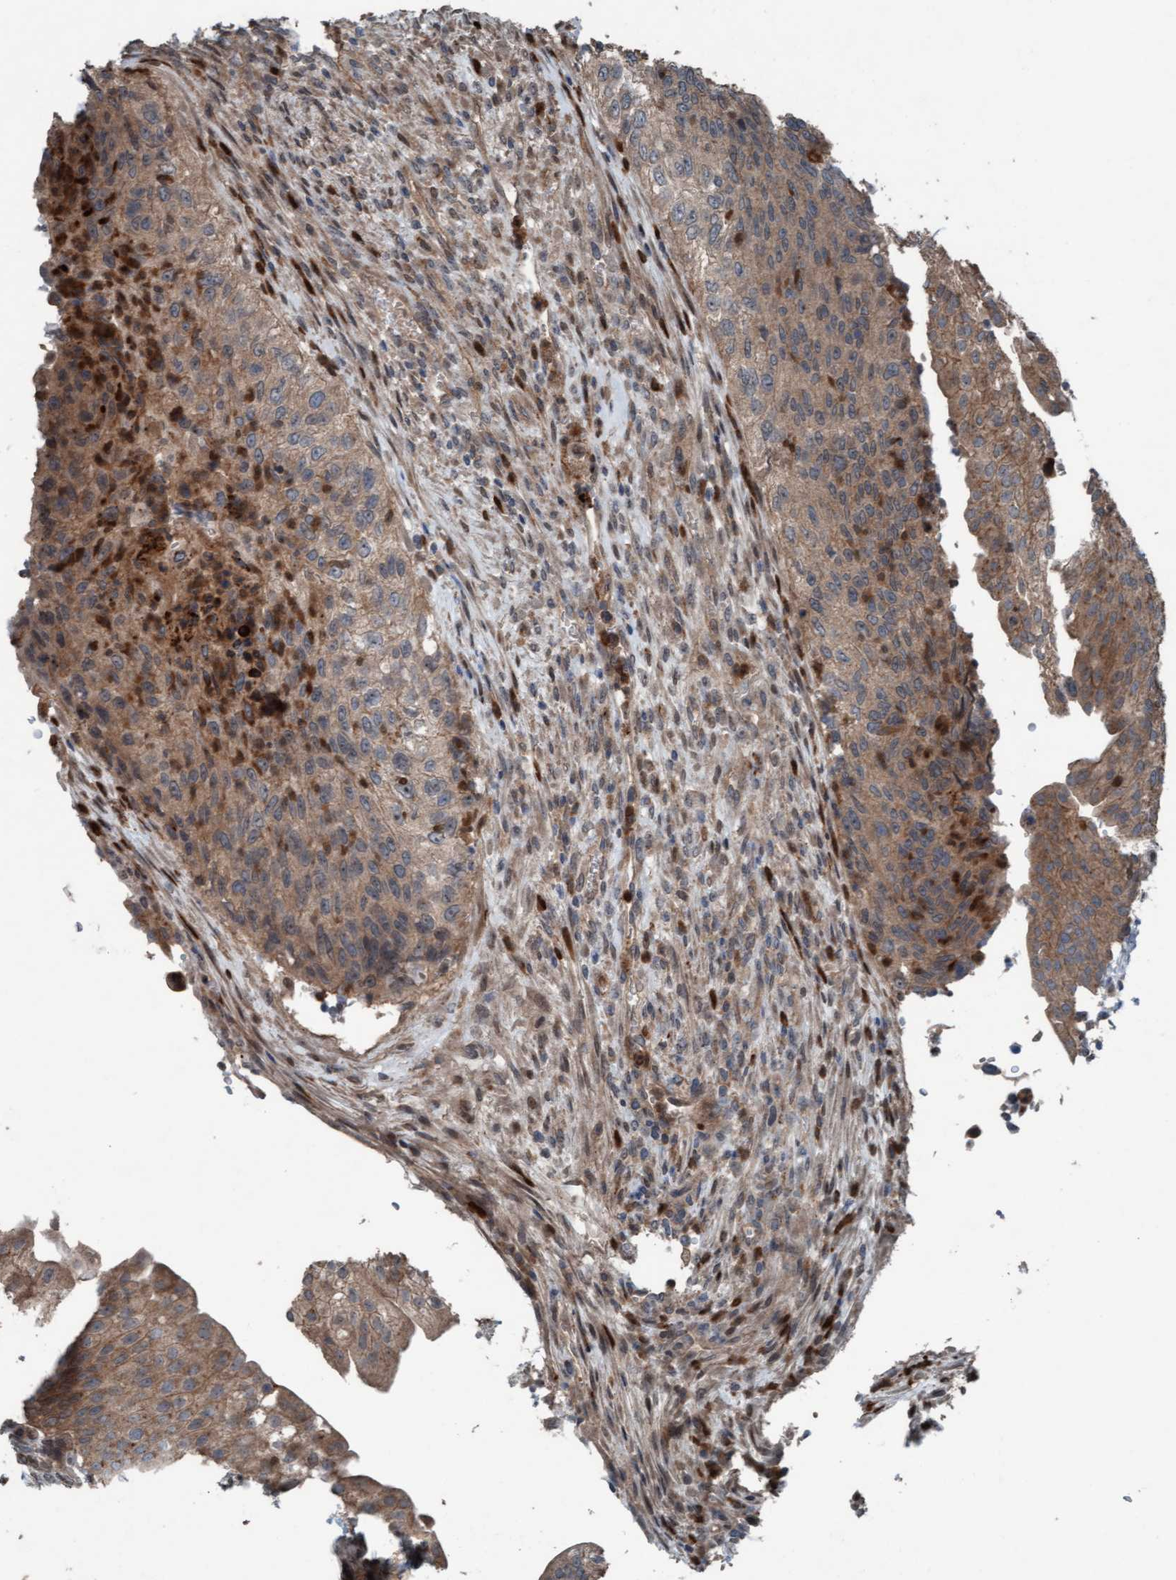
{"staining": {"intensity": "moderate", "quantity": ">75%", "location": "cytoplasmic/membranous"}, "tissue": "urinary bladder", "cell_type": "Urothelial cells", "image_type": "normal", "snomed": [{"axis": "morphology", "description": "Normal tissue, NOS"}, {"axis": "topography", "description": "Urinary bladder"}], "caption": "A brown stain shows moderate cytoplasmic/membranous positivity of a protein in urothelial cells of normal urinary bladder. (DAB (3,3'-diaminobenzidine) = brown stain, brightfield microscopy at high magnification).", "gene": "PLXNB2", "patient": {"sex": "female", "age": 60}}